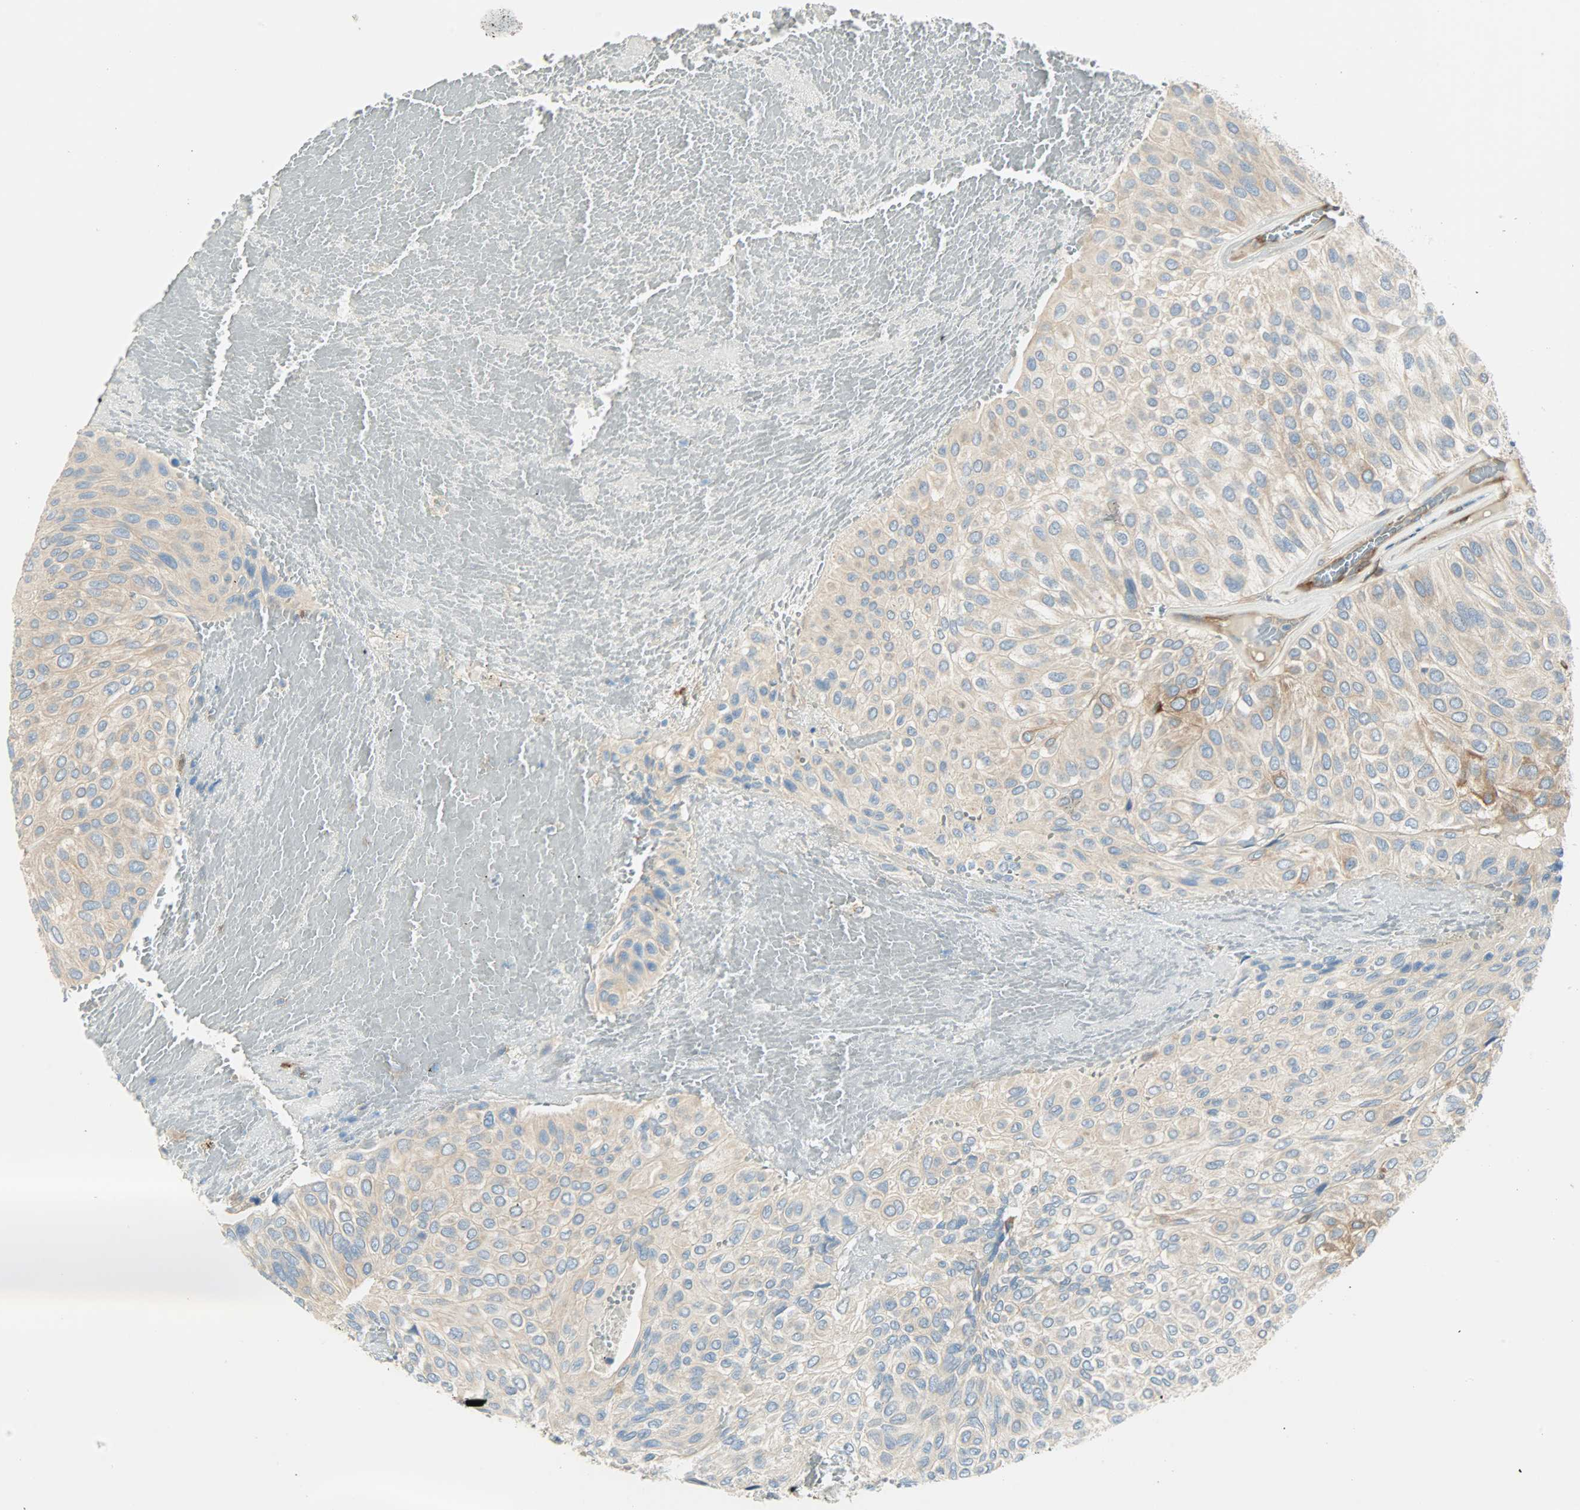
{"staining": {"intensity": "moderate", "quantity": ">75%", "location": "cytoplasmic/membranous"}, "tissue": "urothelial cancer", "cell_type": "Tumor cells", "image_type": "cancer", "snomed": [{"axis": "morphology", "description": "Urothelial carcinoma, High grade"}, {"axis": "topography", "description": "Urinary bladder"}], "caption": "Tumor cells reveal medium levels of moderate cytoplasmic/membranous positivity in approximately >75% of cells in human high-grade urothelial carcinoma.", "gene": "WARS1", "patient": {"sex": "male", "age": 66}}